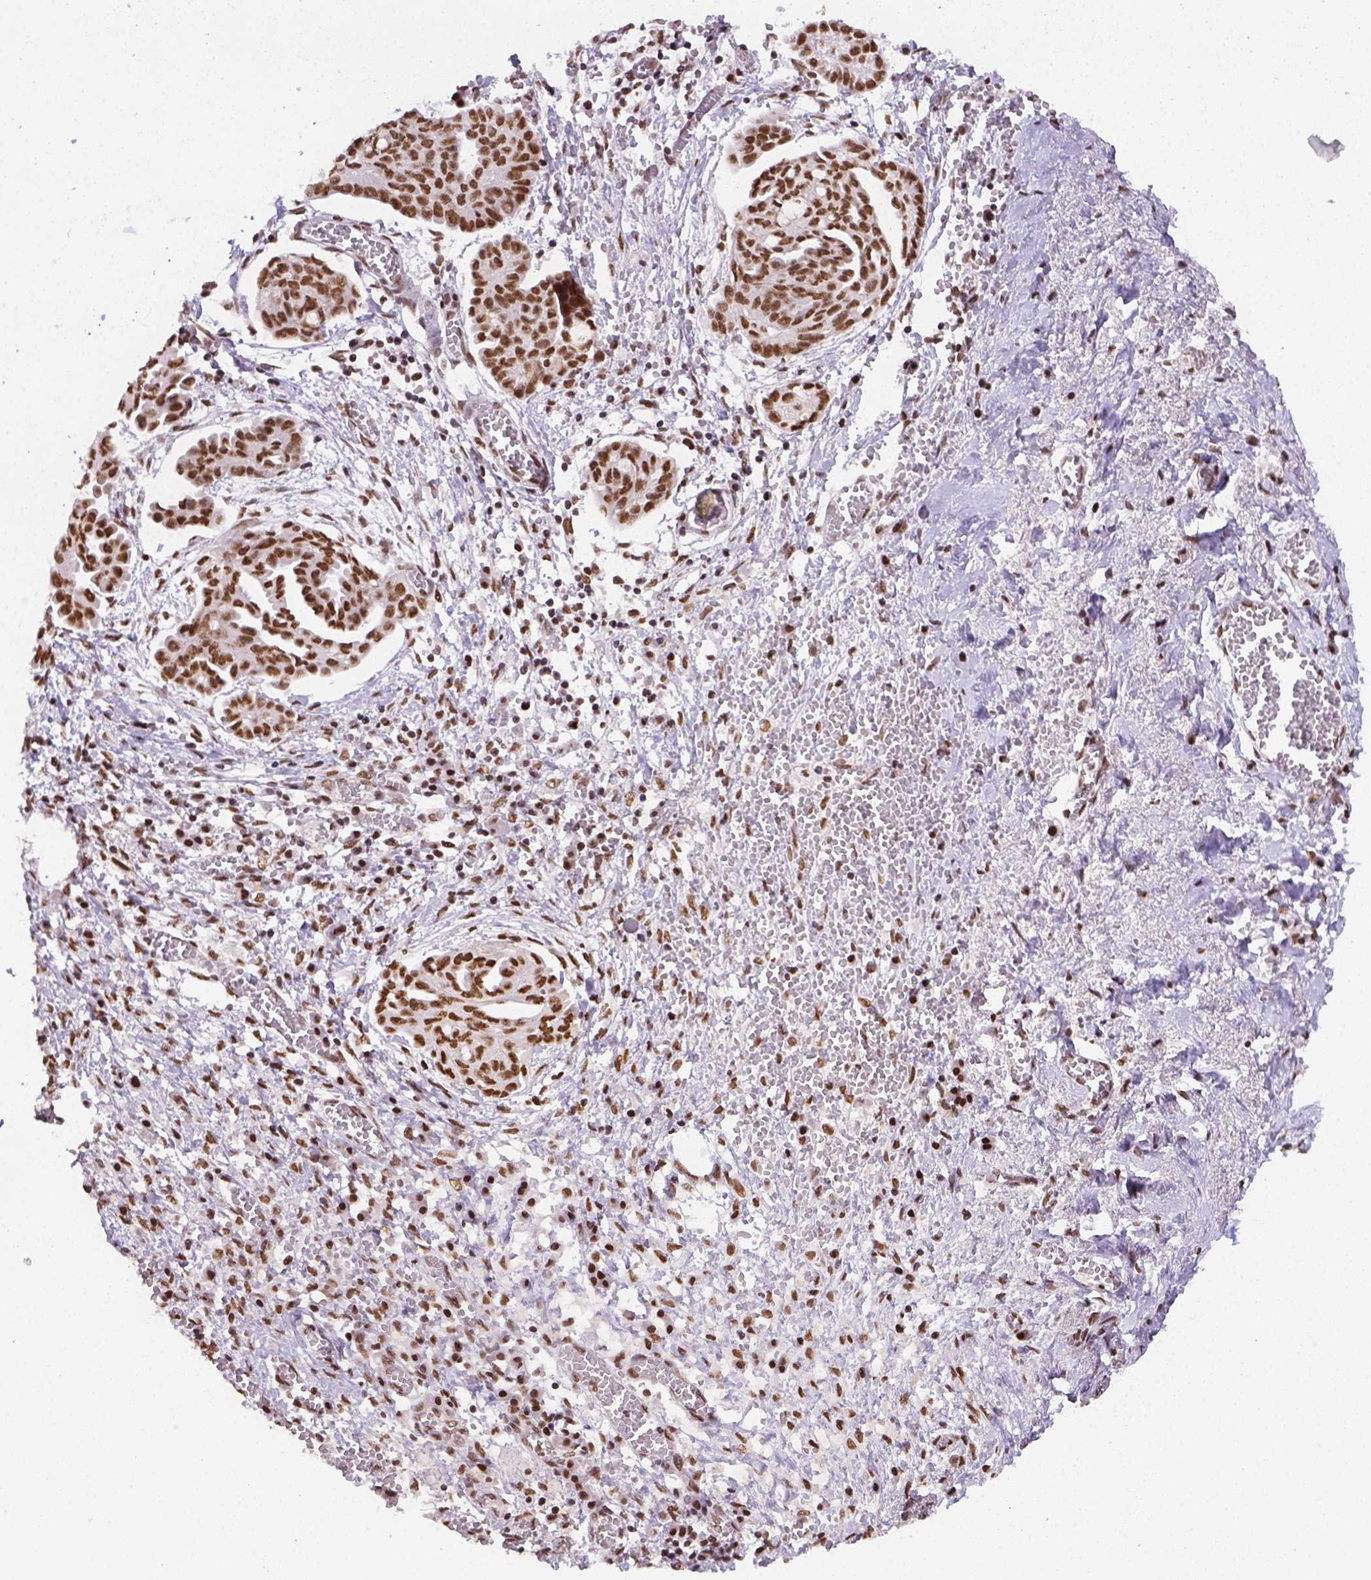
{"staining": {"intensity": "strong", "quantity": ">75%", "location": "nuclear"}, "tissue": "ovarian cancer", "cell_type": "Tumor cells", "image_type": "cancer", "snomed": [{"axis": "morphology", "description": "Cystadenocarcinoma, serous, NOS"}, {"axis": "topography", "description": "Ovary"}], "caption": "IHC histopathology image of human ovarian cancer (serous cystadenocarcinoma) stained for a protein (brown), which displays high levels of strong nuclear expression in about >75% of tumor cells.", "gene": "FANCE", "patient": {"sex": "female", "age": 71}}